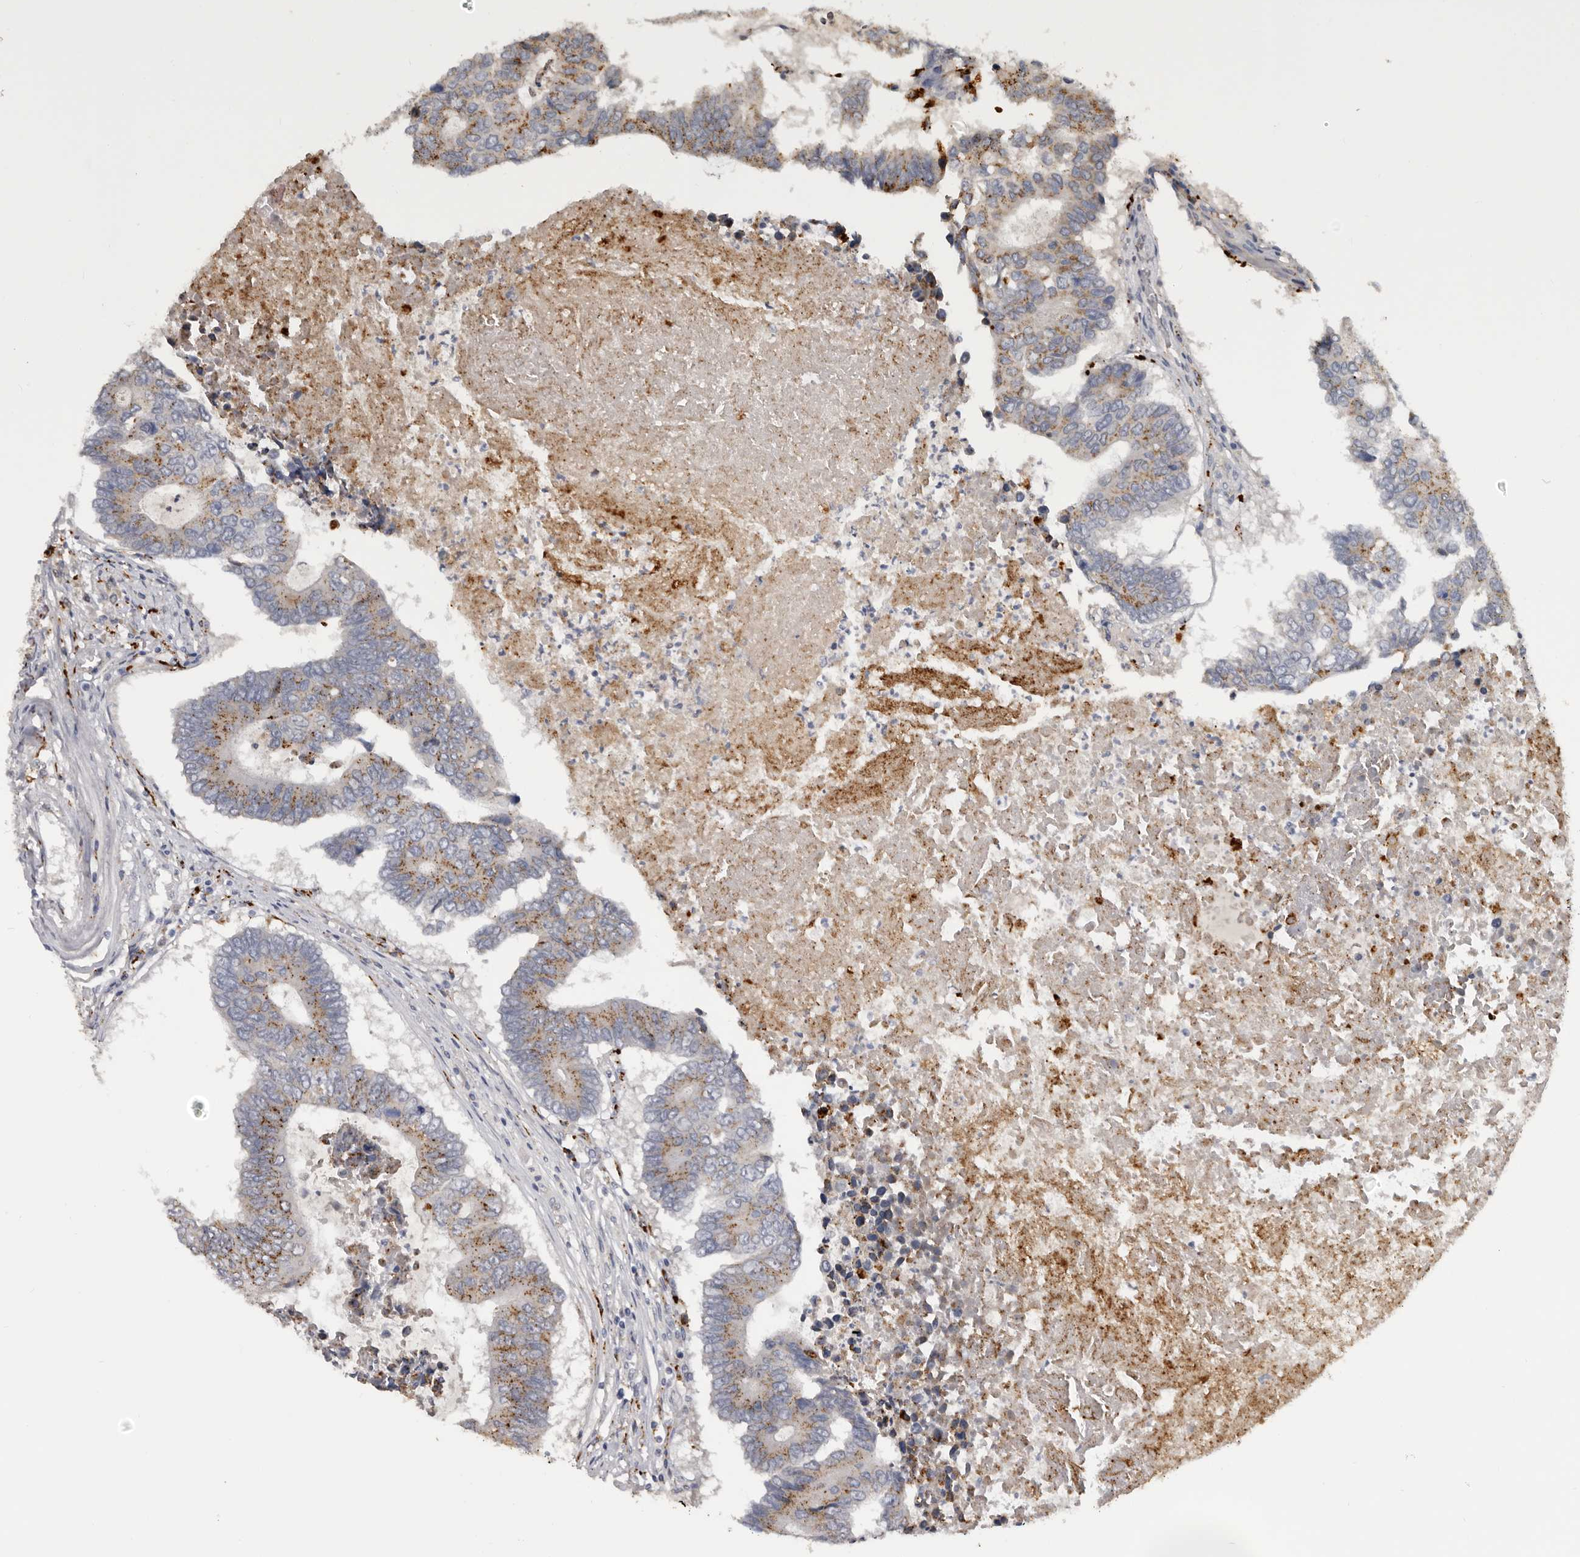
{"staining": {"intensity": "moderate", "quantity": "25%-75%", "location": "cytoplasmic/membranous"}, "tissue": "colorectal cancer", "cell_type": "Tumor cells", "image_type": "cancer", "snomed": [{"axis": "morphology", "description": "Adenocarcinoma, NOS"}, {"axis": "topography", "description": "Colon"}], "caption": "High-magnification brightfield microscopy of adenocarcinoma (colorectal) stained with DAB (brown) and counterstained with hematoxylin (blue). tumor cells exhibit moderate cytoplasmic/membranous staining is seen in about25%-75% of cells.", "gene": "DAP", "patient": {"sex": "male", "age": 87}}